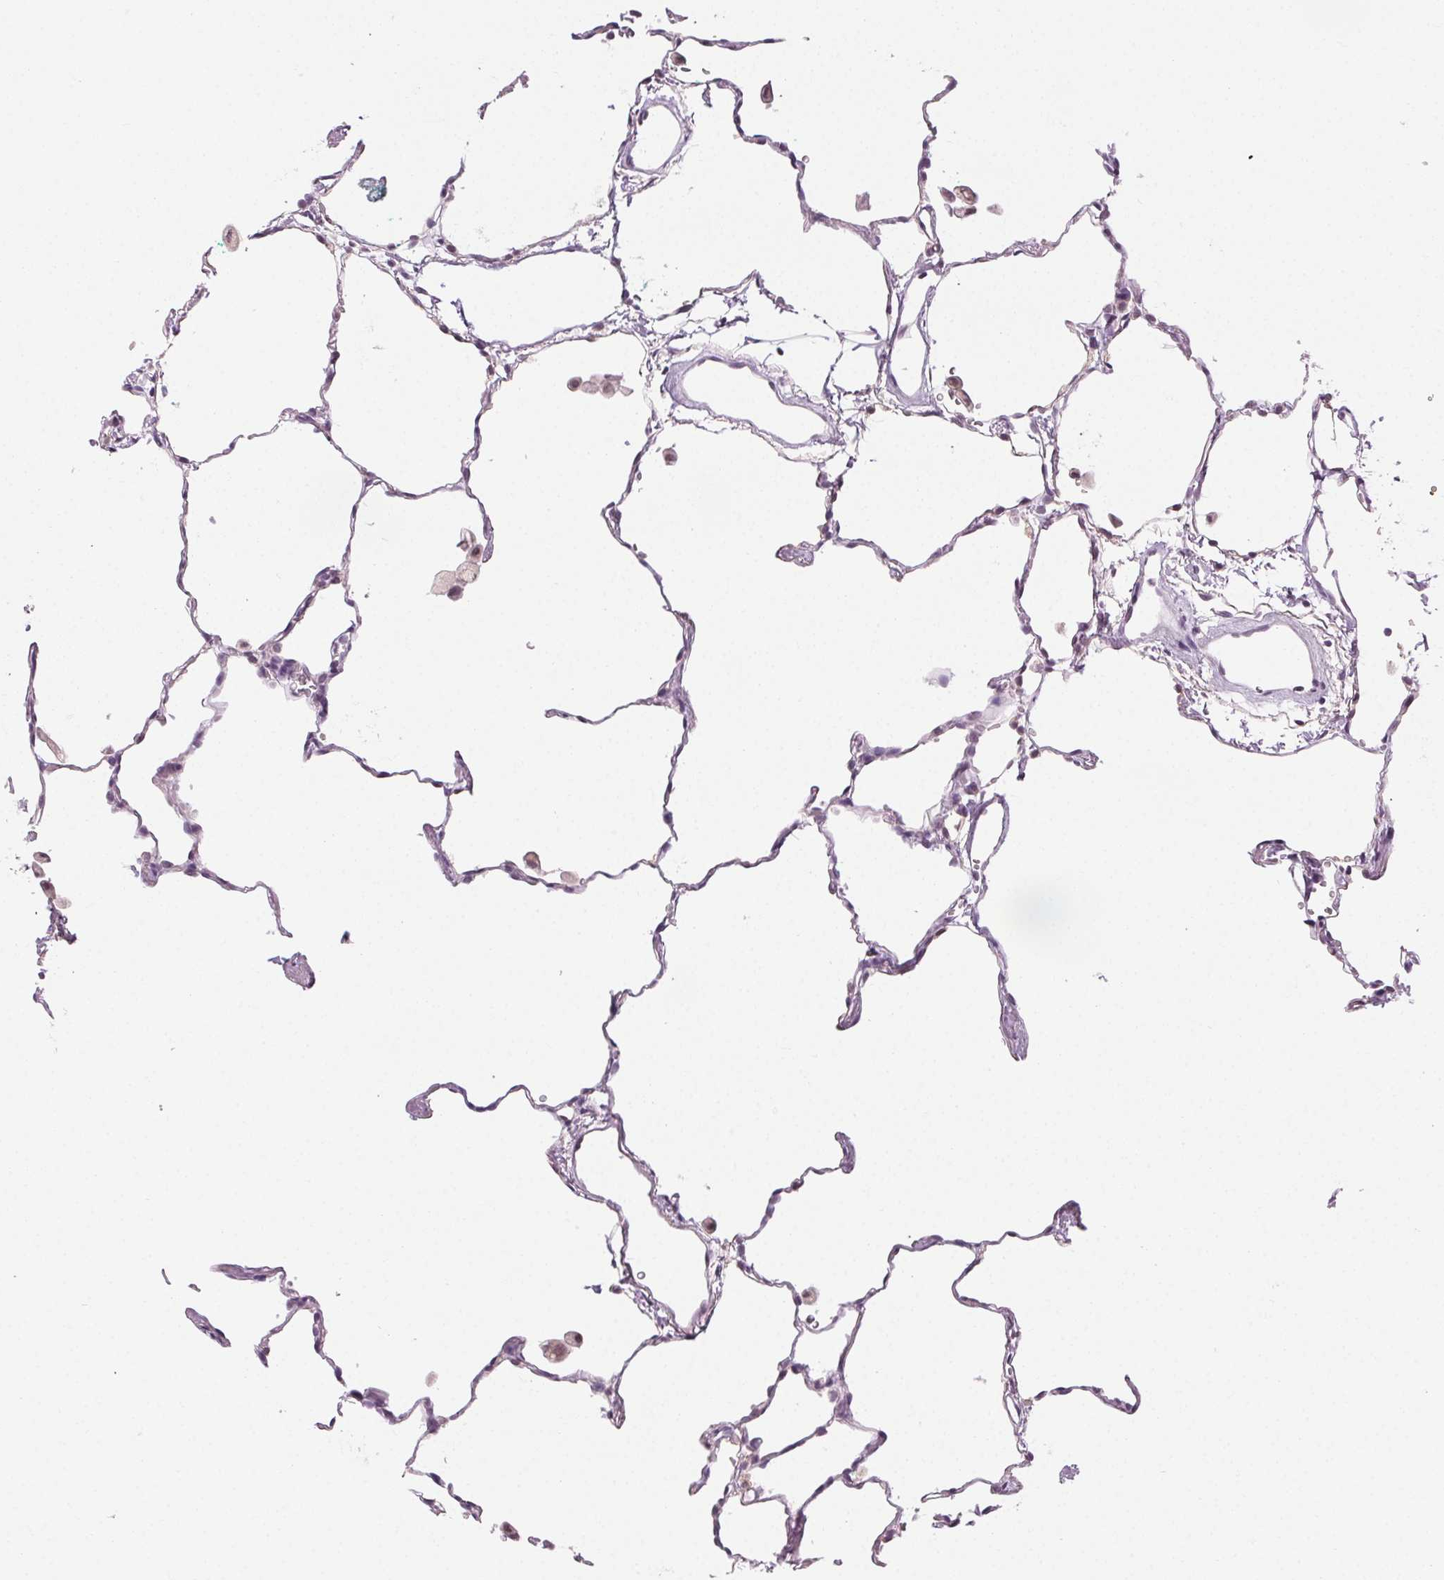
{"staining": {"intensity": "negative", "quantity": "none", "location": "none"}, "tissue": "lung", "cell_type": "Alveolar cells", "image_type": "normal", "snomed": [{"axis": "morphology", "description": "Normal tissue, NOS"}, {"axis": "topography", "description": "Lung"}], "caption": "Immunohistochemical staining of benign lung demonstrates no significant staining in alveolar cells. (DAB (3,3'-diaminobenzidine) immunohistochemistry (IHC), high magnification).", "gene": "AIF1L", "patient": {"sex": "female", "age": 47}}